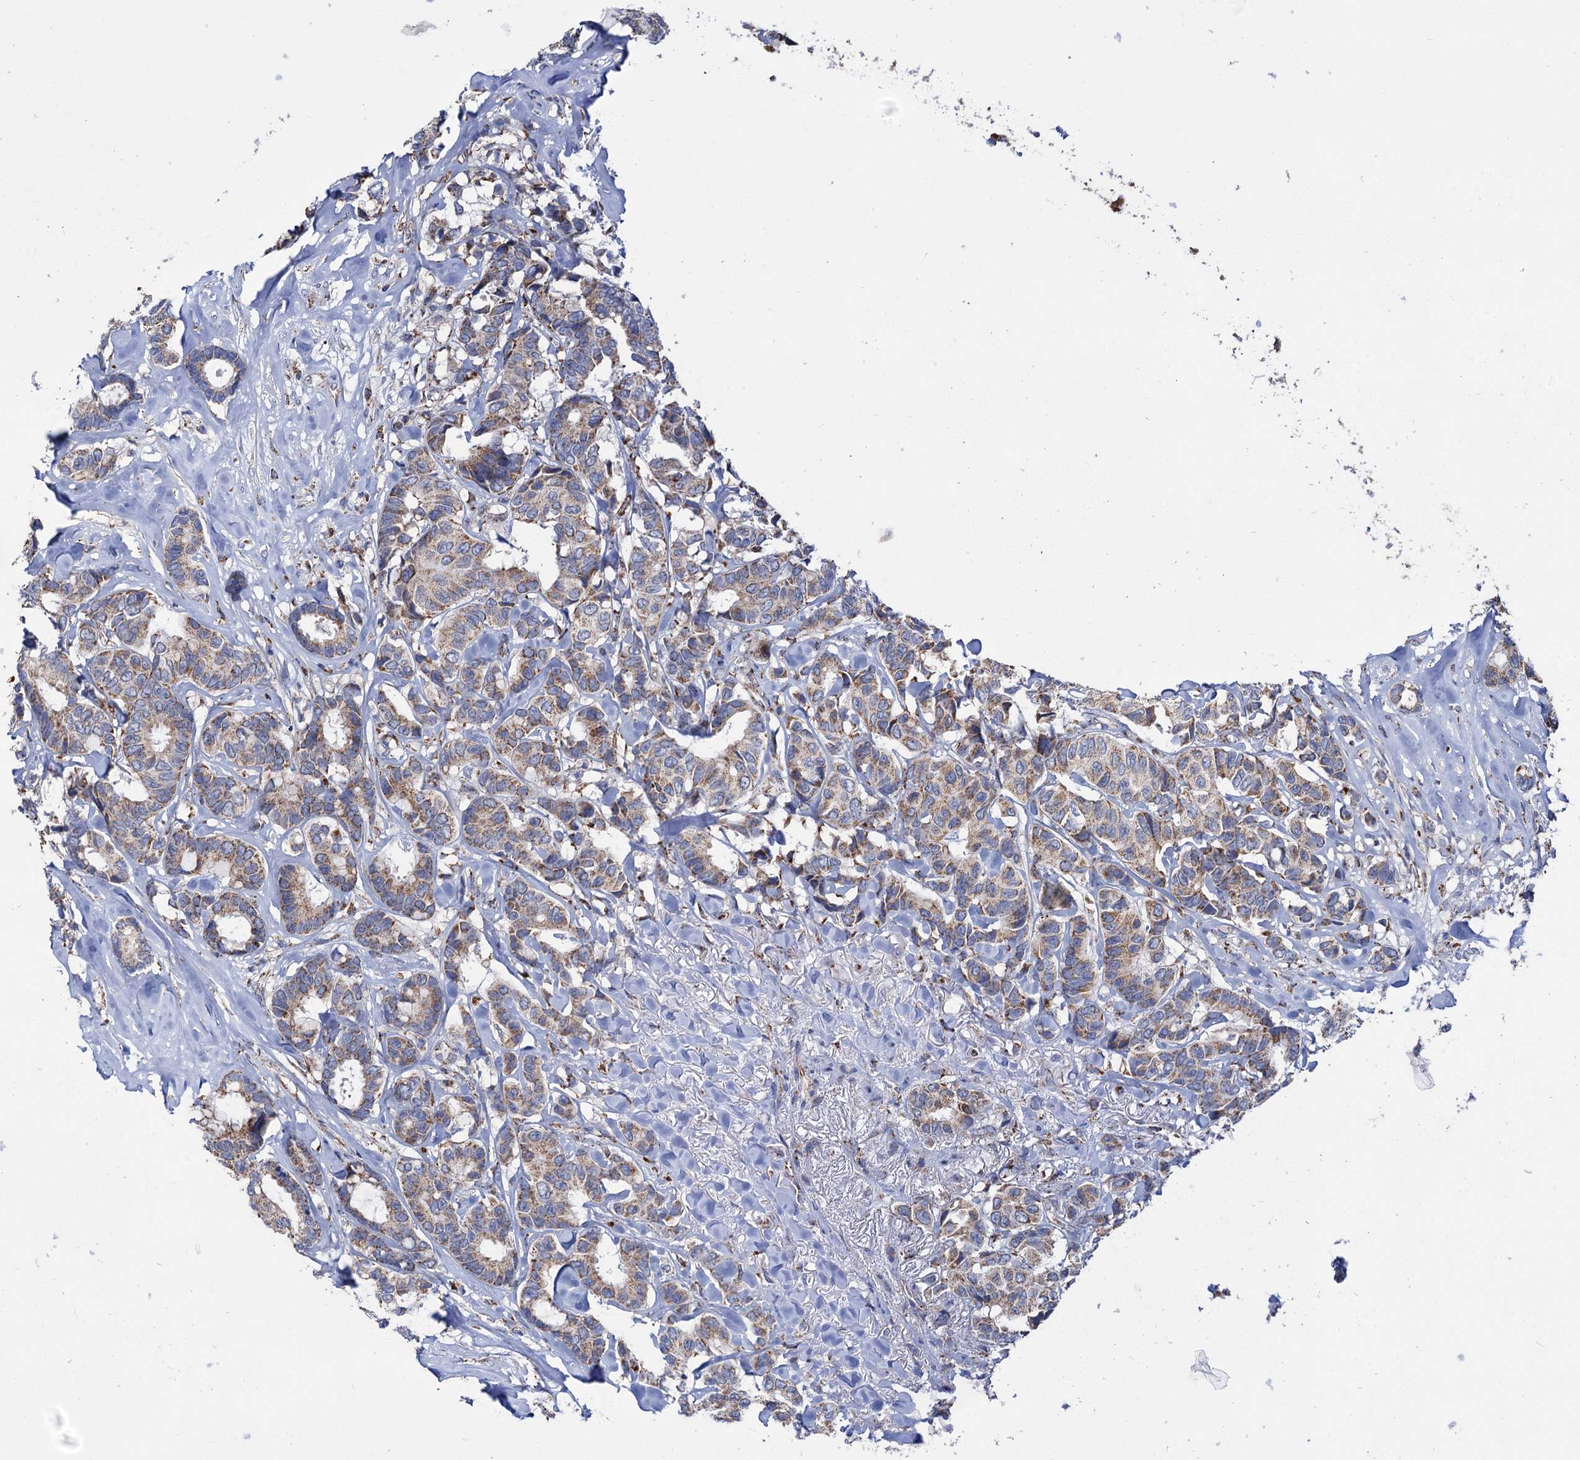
{"staining": {"intensity": "moderate", "quantity": ">75%", "location": "cytoplasmic/membranous"}, "tissue": "breast cancer", "cell_type": "Tumor cells", "image_type": "cancer", "snomed": [{"axis": "morphology", "description": "Duct carcinoma"}, {"axis": "topography", "description": "Breast"}], "caption": "Invasive ductal carcinoma (breast) stained with immunohistochemistry displays moderate cytoplasmic/membranous positivity in about >75% of tumor cells.", "gene": "ABHD10", "patient": {"sex": "female", "age": 87}}